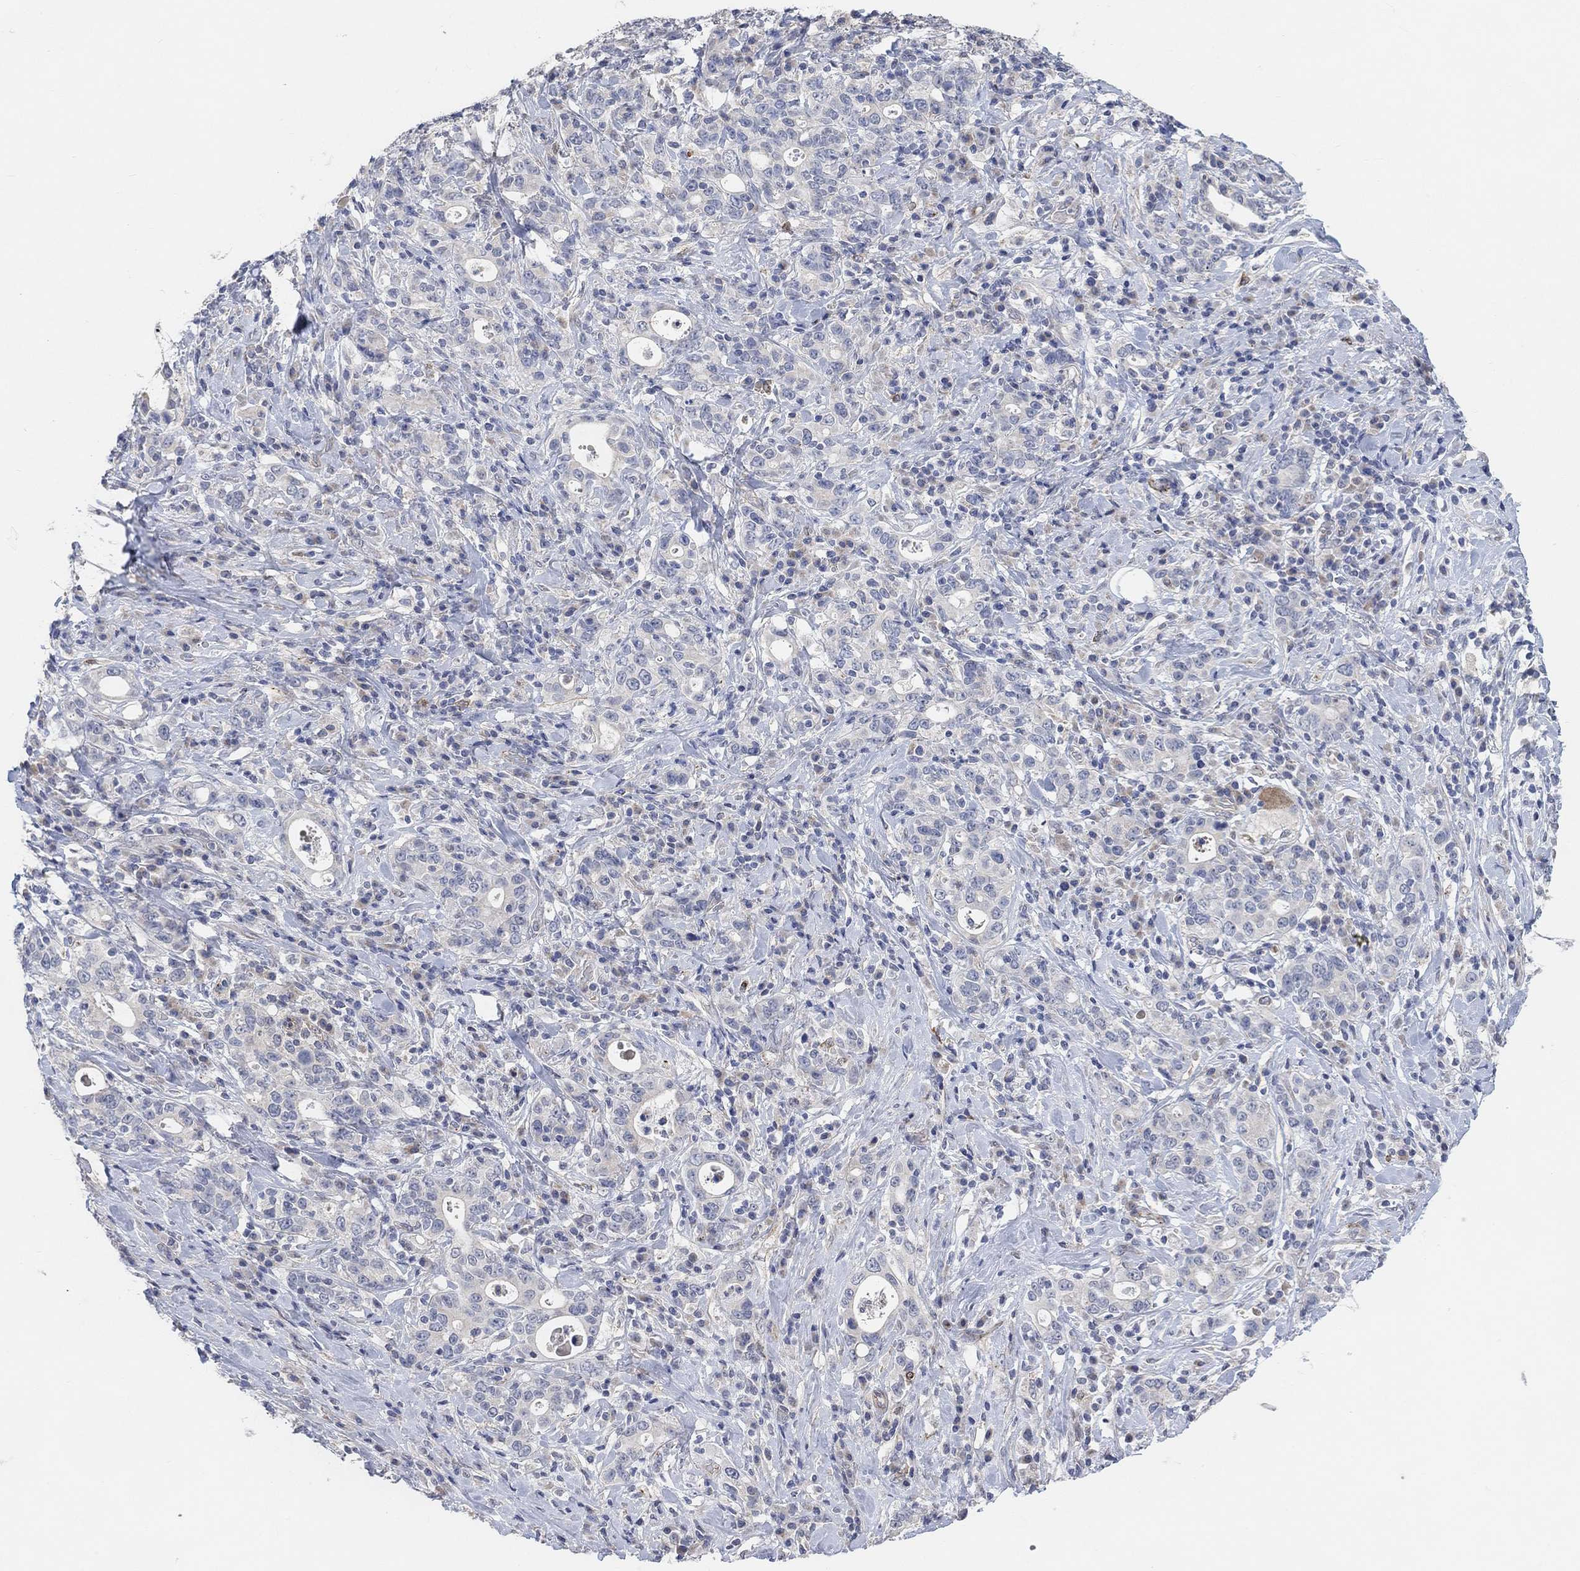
{"staining": {"intensity": "negative", "quantity": "none", "location": "none"}, "tissue": "stomach cancer", "cell_type": "Tumor cells", "image_type": "cancer", "snomed": [{"axis": "morphology", "description": "Adenocarcinoma, NOS"}, {"axis": "topography", "description": "Stomach"}], "caption": "Stomach cancer (adenocarcinoma) was stained to show a protein in brown. There is no significant expression in tumor cells.", "gene": "HCRTR1", "patient": {"sex": "male", "age": 79}}